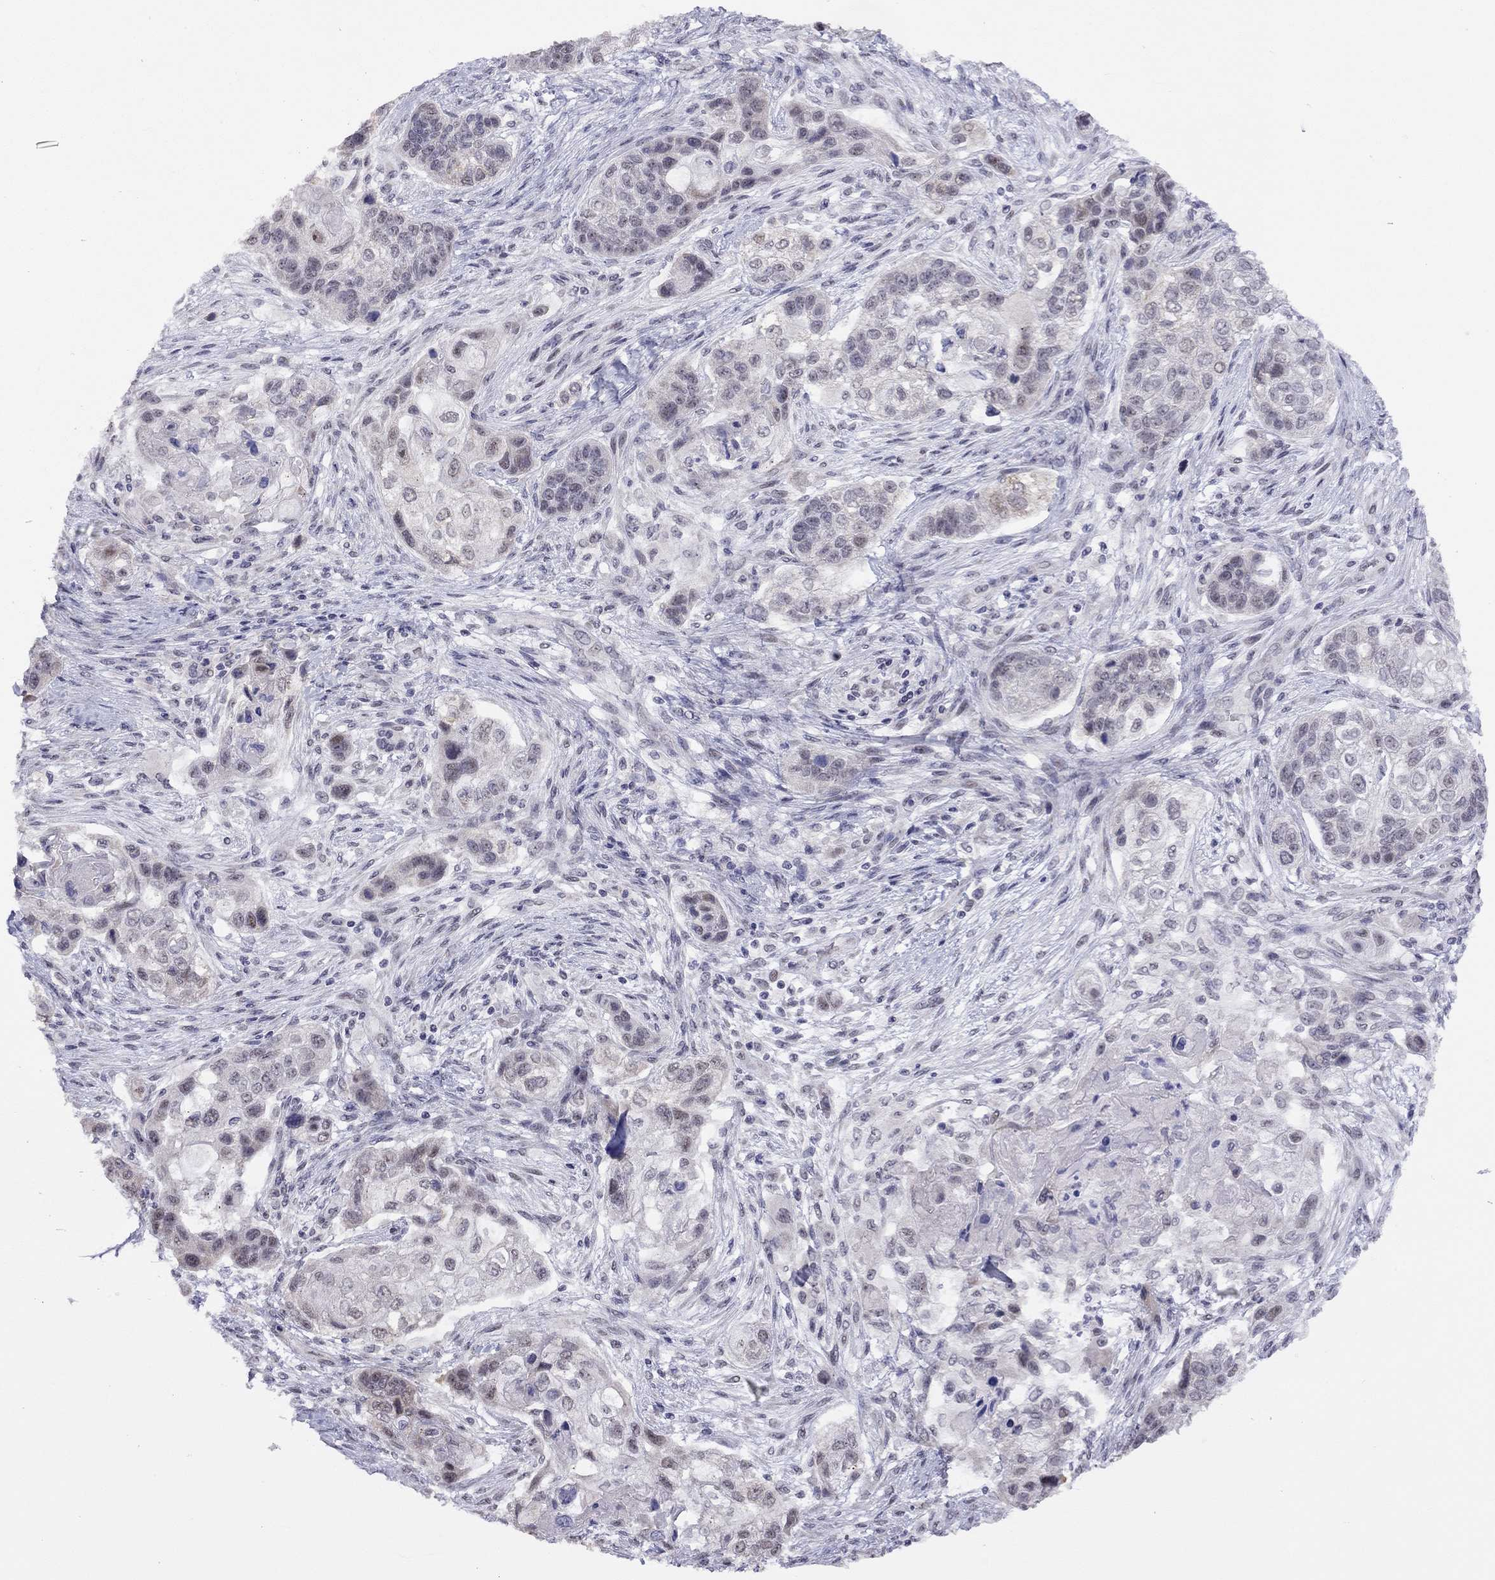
{"staining": {"intensity": "negative", "quantity": "none", "location": "none"}, "tissue": "lung cancer", "cell_type": "Tumor cells", "image_type": "cancer", "snomed": [{"axis": "morphology", "description": "Squamous cell carcinoma, NOS"}, {"axis": "topography", "description": "Lung"}], "caption": "Tumor cells show no significant expression in squamous cell carcinoma (lung).", "gene": "HES5", "patient": {"sex": "male", "age": 69}}